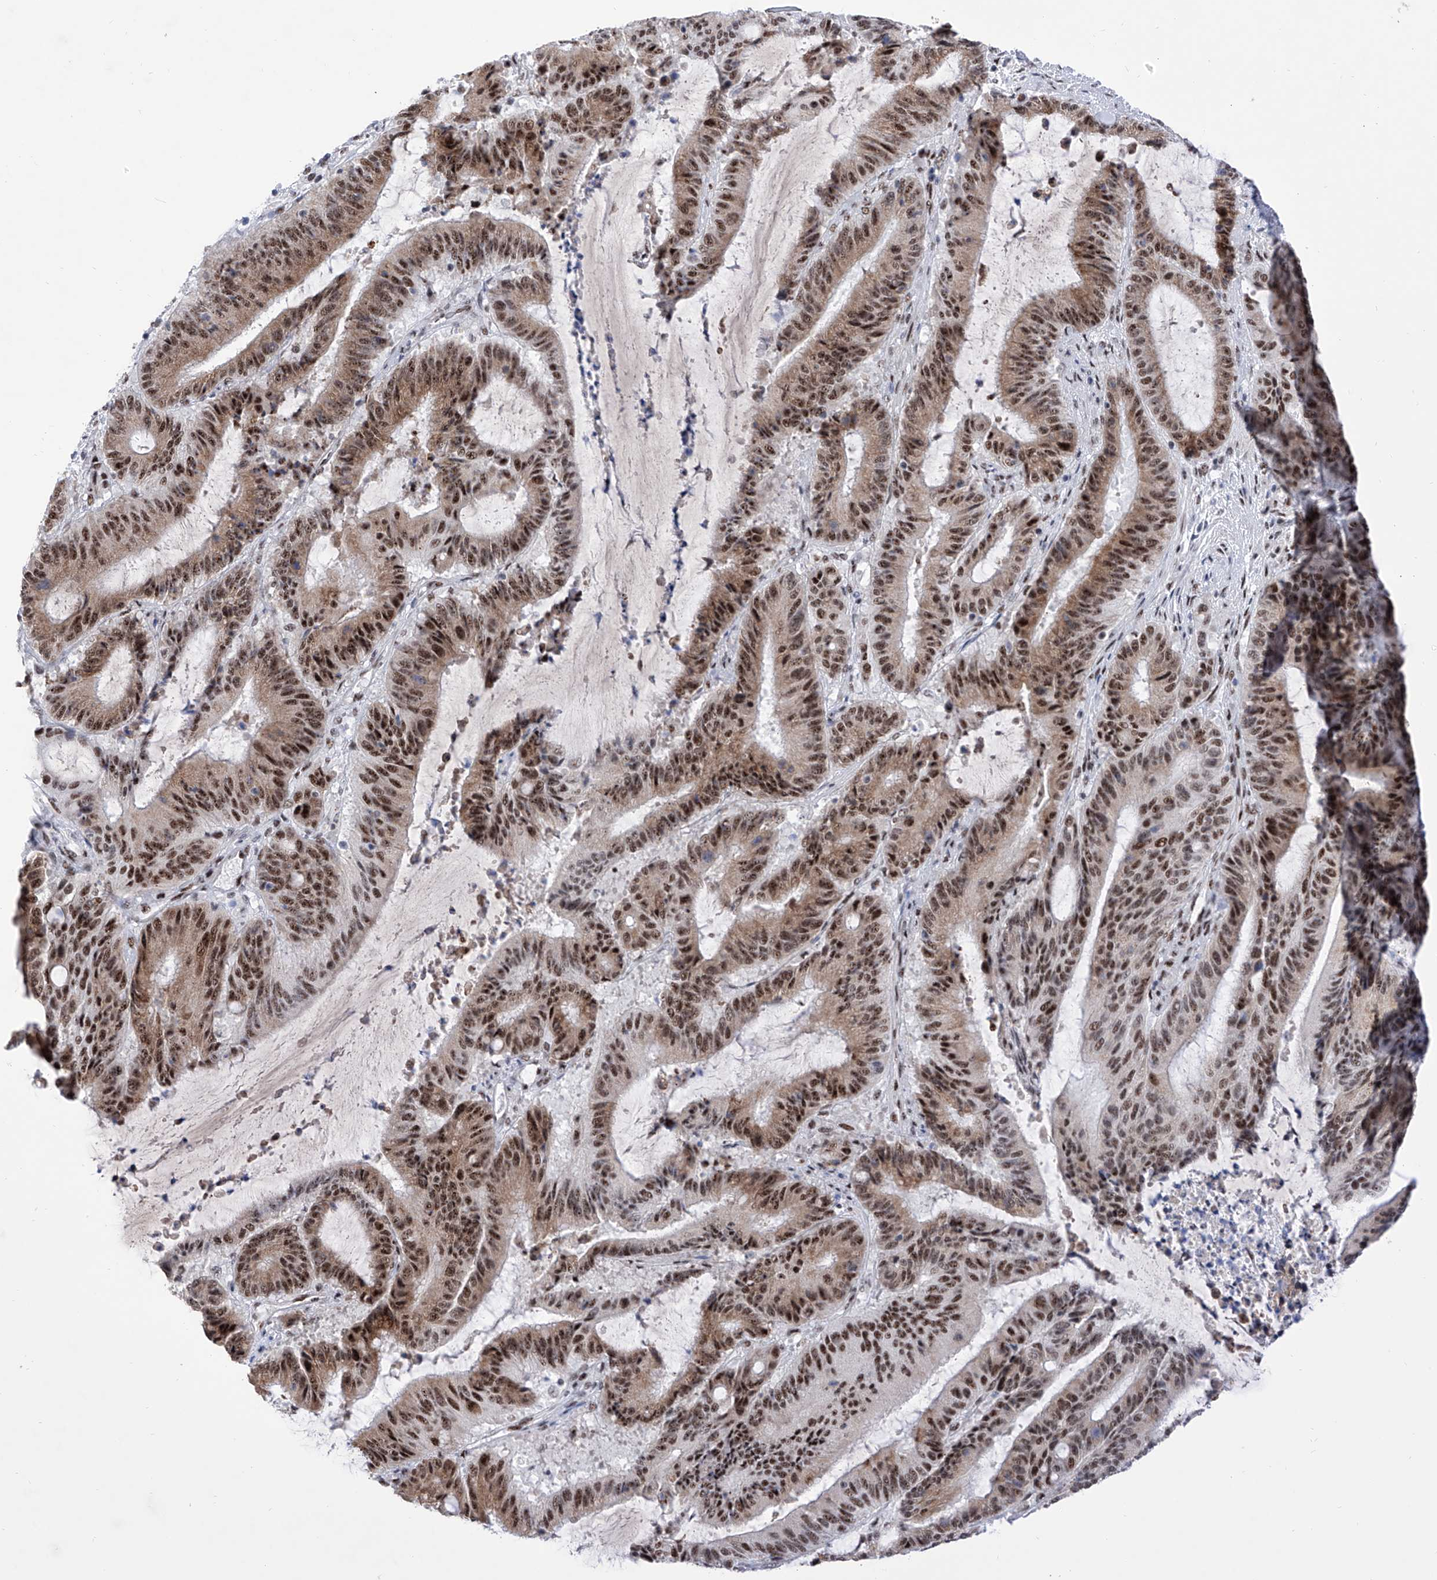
{"staining": {"intensity": "strong", "quantity": ">75%", "location": "cytoplasmic/membranous,nuclear"}, "tissue": "liver cancer", "cell_type": "Tumor cells", "image_type": "cancer", "snomed": [{"axis": "morphology", "description": "Normal tissue, NOS"}, {"axis": "morphology", "description": "Cholangiocarcinoma"}, {"axis": "topography", "description": "Liver"}, {"axis": "topography", "description": "Peripheral nerve tissue"}], "caption": "Immunohistochemical staining of human cholangiocarcinoma (liver) exhibits high levels of strong cytoplasmic/membranous and nuclear protein expression in approximately >75% of tumor cells. (DAB (3,3'-diaminobenzidine) IHC with brightfield microscopy, high magnification).", "gene": "ATN1", "patient": {"sex": "female", "age": 73}}